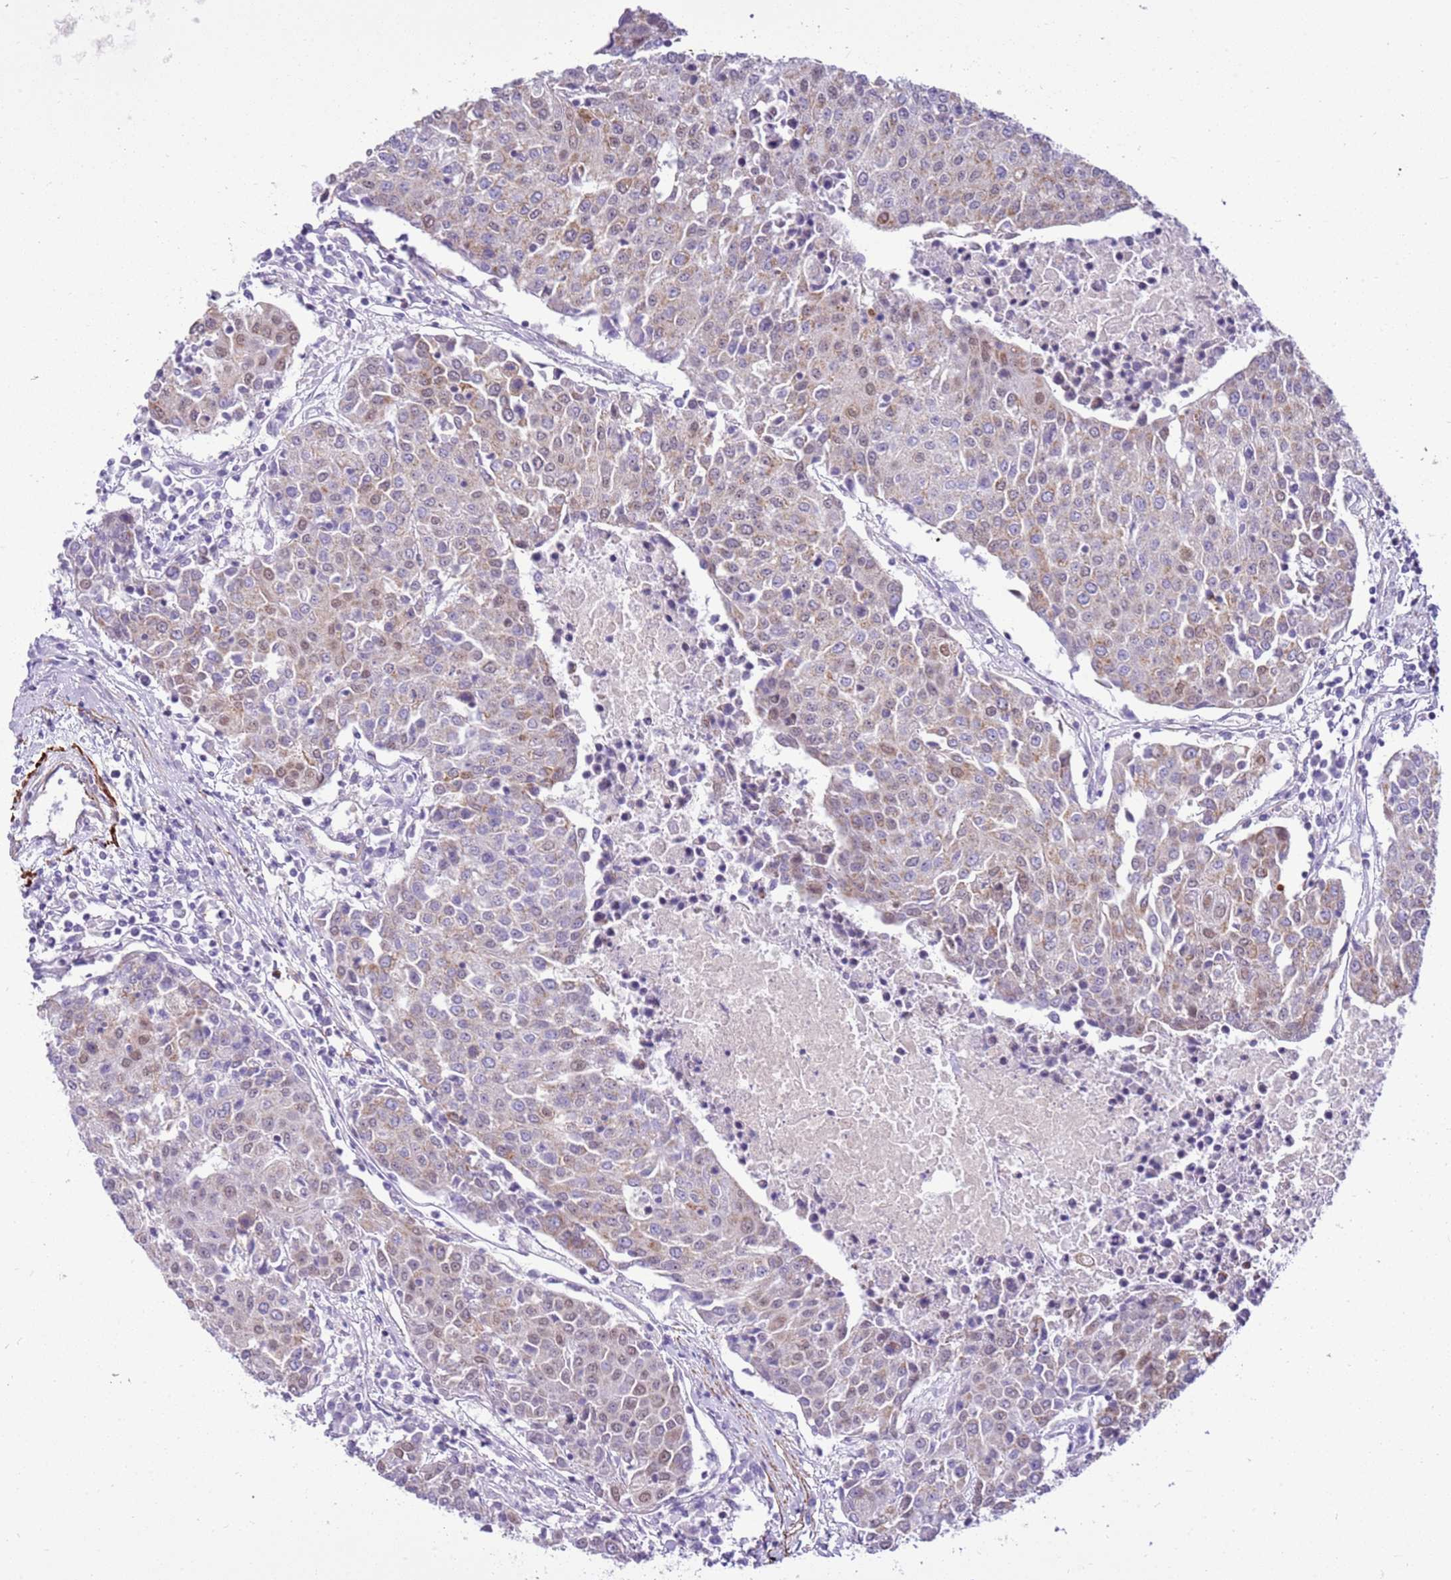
{"staining": {"intensity": "weak", "quantity": "25%-75%", "location": "cytoplasmic/membranous,nuclear"}, "tissue": "urothelial cancer", "cell_type": "Tumor cells", "image_type": "cancer", "snomed": [{"axis": "morphology", "description": "Urothelial carcinoma, High grade"}, {"axis": "topography", "description": "Urinary bladder"}], "caption": "High-magnification brightfield microscopy of urothelial carcinoma (high-grade) stained with DAB (3,3'-diaminobenzidine) (brown) and counterstained with hematoxylin (blue). tumor cells exhibit weak cytoplasmic/membranous and nuclear expression is identified in approximately25%-75% of cells.", "gene": "SMIM4", "patient": {"sex": "female", "age": 85}}